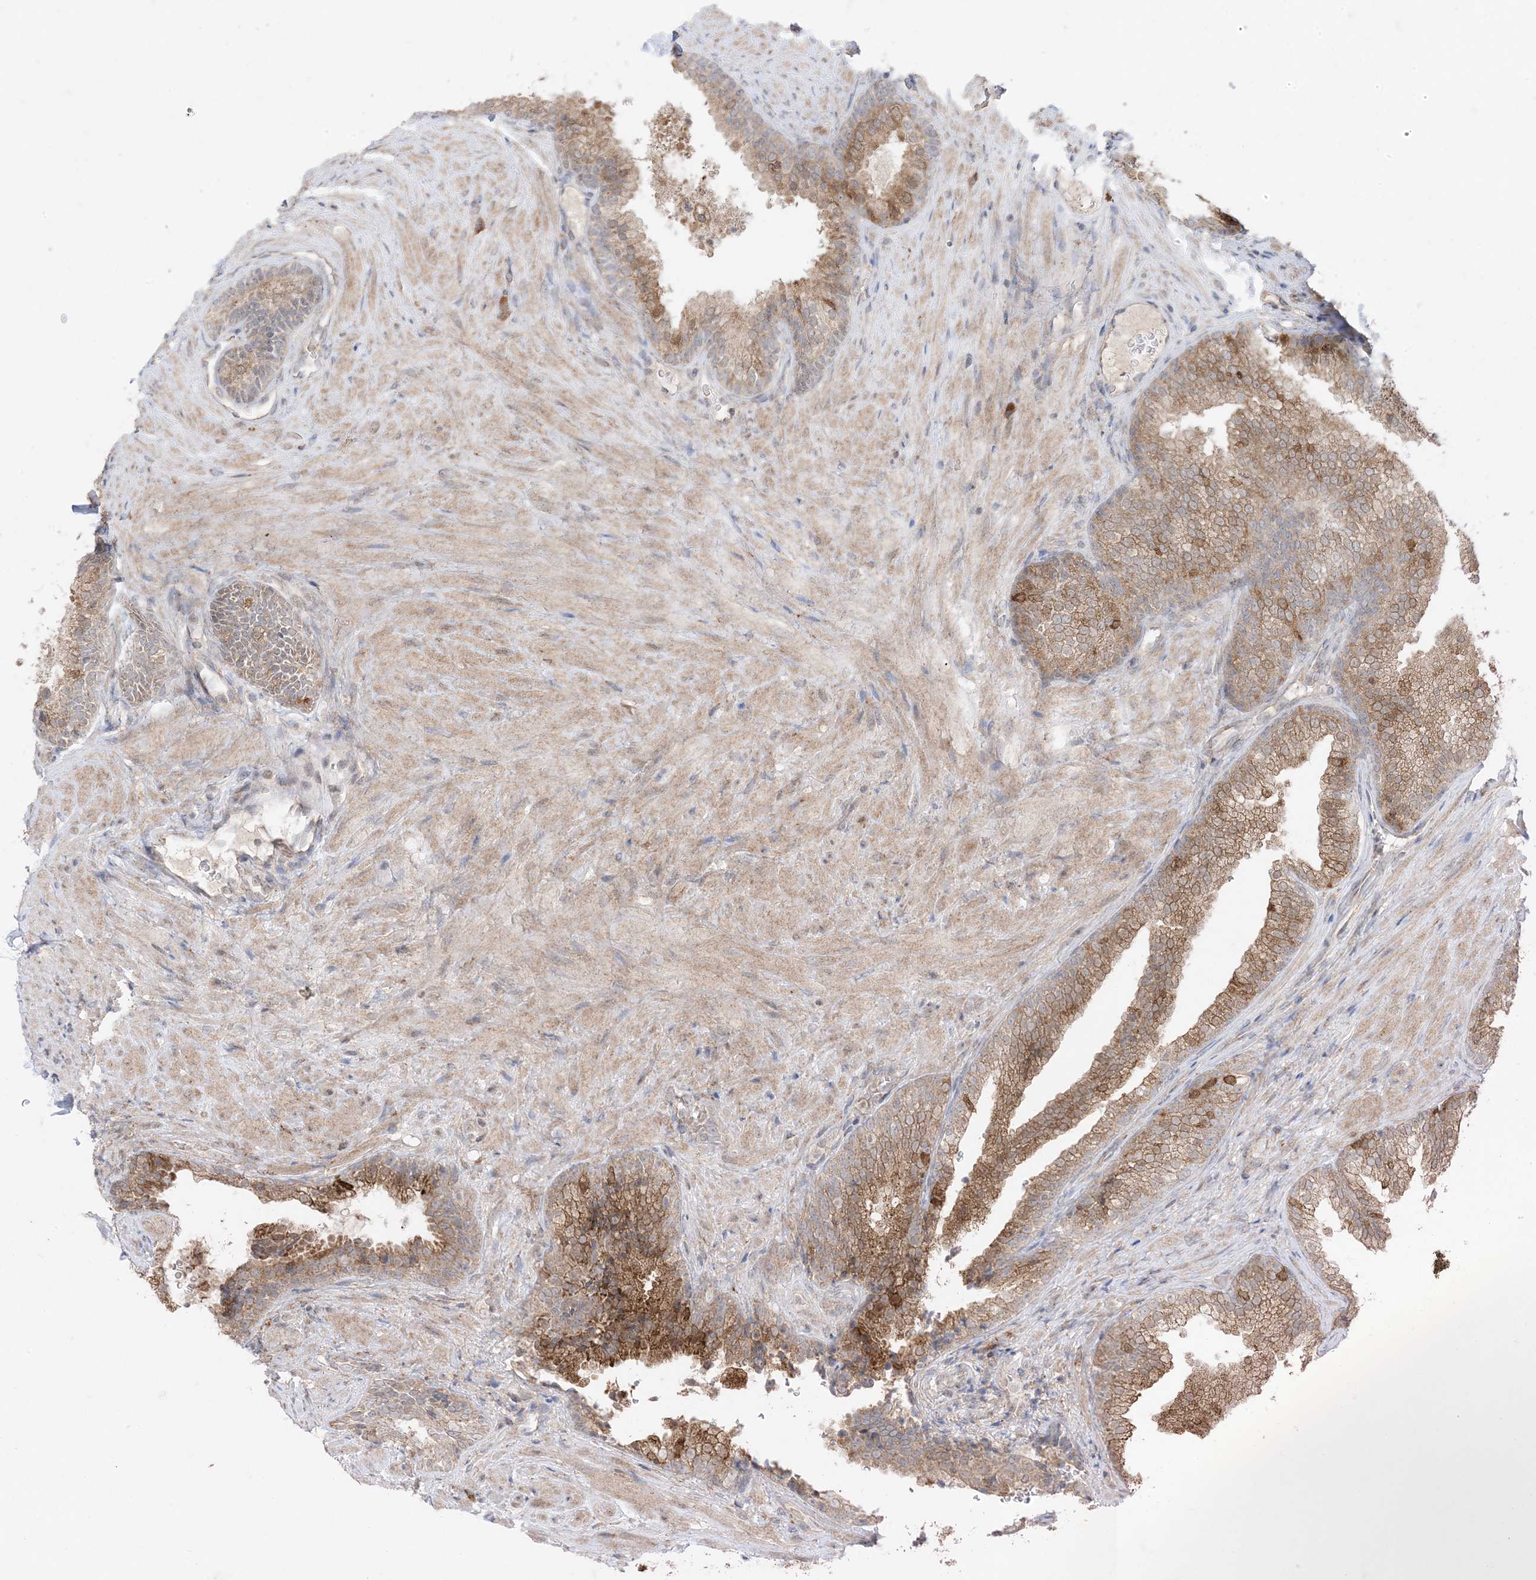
{"staining": {"intensity": "moderate", "quantity": ">75%", "location": "cytoplasmic/membranous"}, "tissue": "prostate", "cell_type": "Glandular cells", "image_type": "normal", "snomed": [{"axis": "morphology", "description": "Normal tissue, NOS"}, {"axis": "topography", "description": "Prostate"}], "caption": "This micrograph demonstrates immunohistochemistry (IHC) staining of unremarkable human prostate, with medium moderate cytoplasmic/membranous expression in approximately >75% of glandular cells.", "gene": "ODC1", "patient": {"sex": "male", "age": 76}}